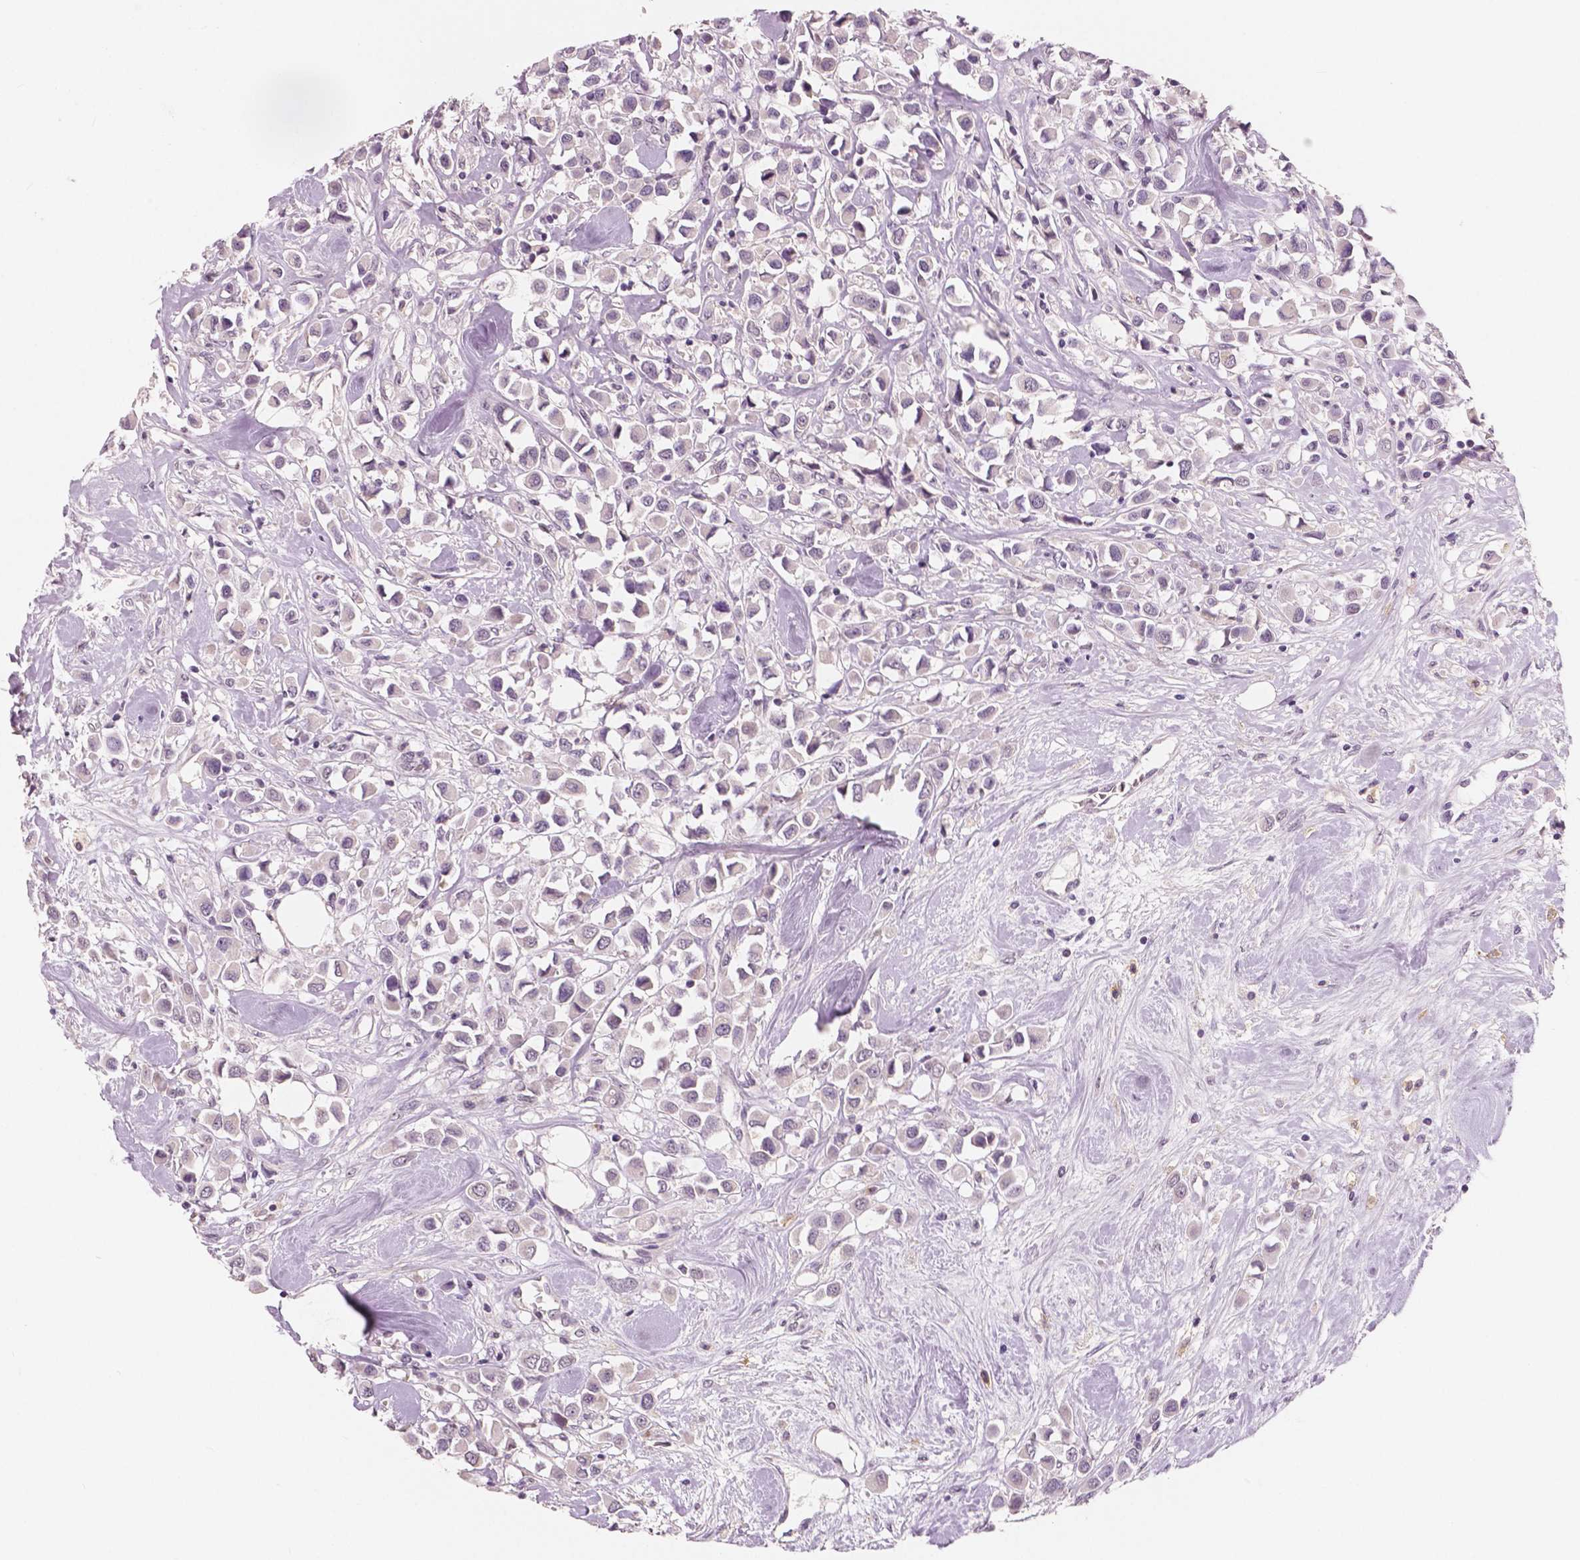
{"staining": {"intensity": "negative", "quantity": "none", "location": "none"}, "tissue": "breast cancer", "cell_type": "Tumor cells", "image_type": "cancer", "snomed": [{"axis": "morphology", "description": "Duct carcinoma"}, {"axis": "topography", "description": "Breast"}], "caption": "An immunohistochemistry image of breast intraductal carcinoma is shown. There is no staining in tumor cells of breast intraductal carcinoma.", "gene": "KIT", "patient": {"sex": "female", "age": 61}}